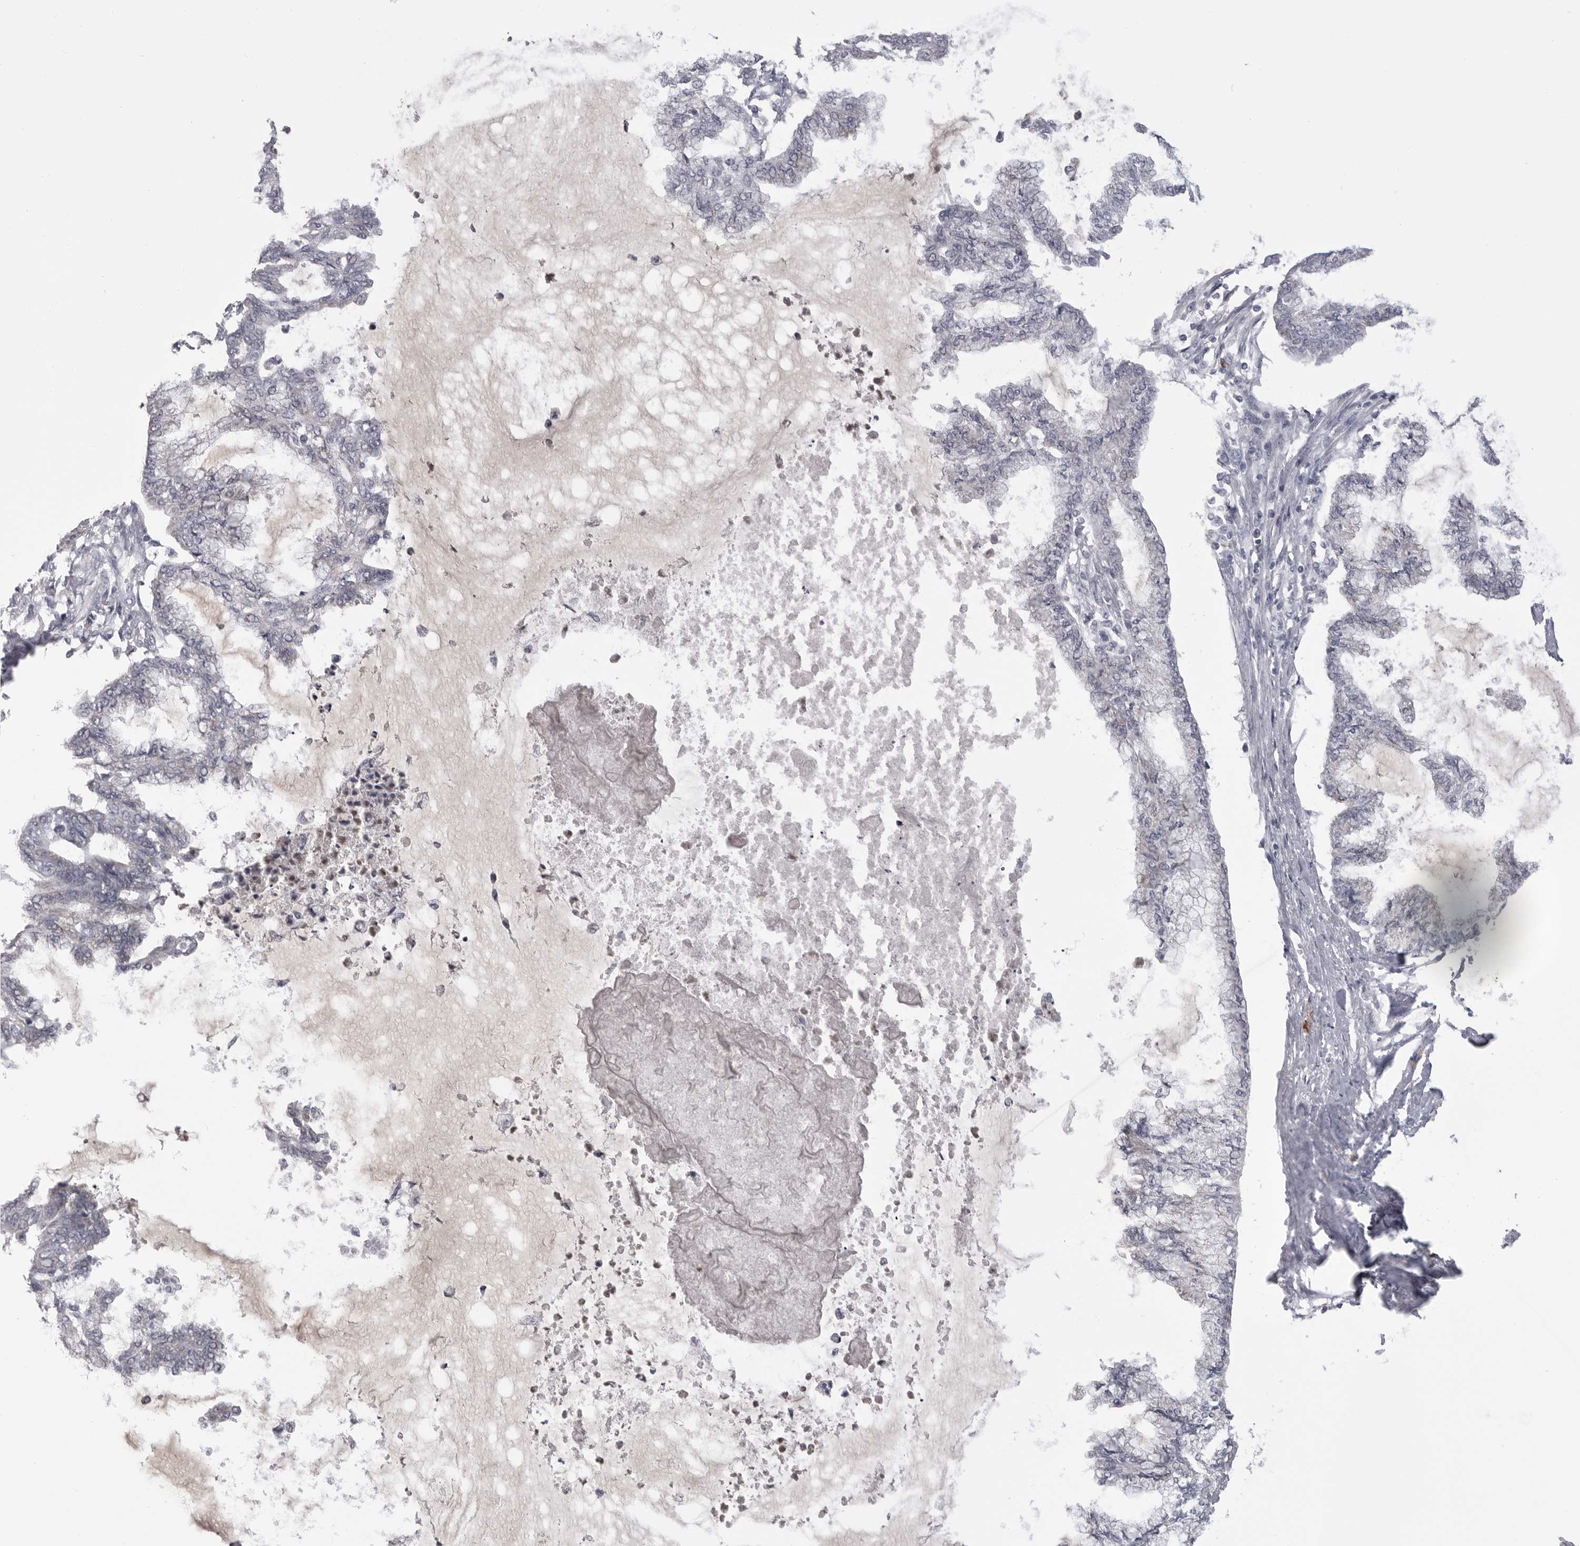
{"staining": {"intensity": "negative", "quantity": "none", "location": "none"}, "tissue": "endometrial cancer", "cell_type": "Tumor cells", "image_type": "cancer", "snomed": [{"axis": "morphology", "description": "Adenocarcinoma, NOS"}, {"axis": "topography", "description": "Endometrium"}], "caption": "The photomicrograph displays no significant positivity in tumor cells of endometrial cancer.", "gene": "FKBP2", "patient": {"sex": "female", "age": 86}}